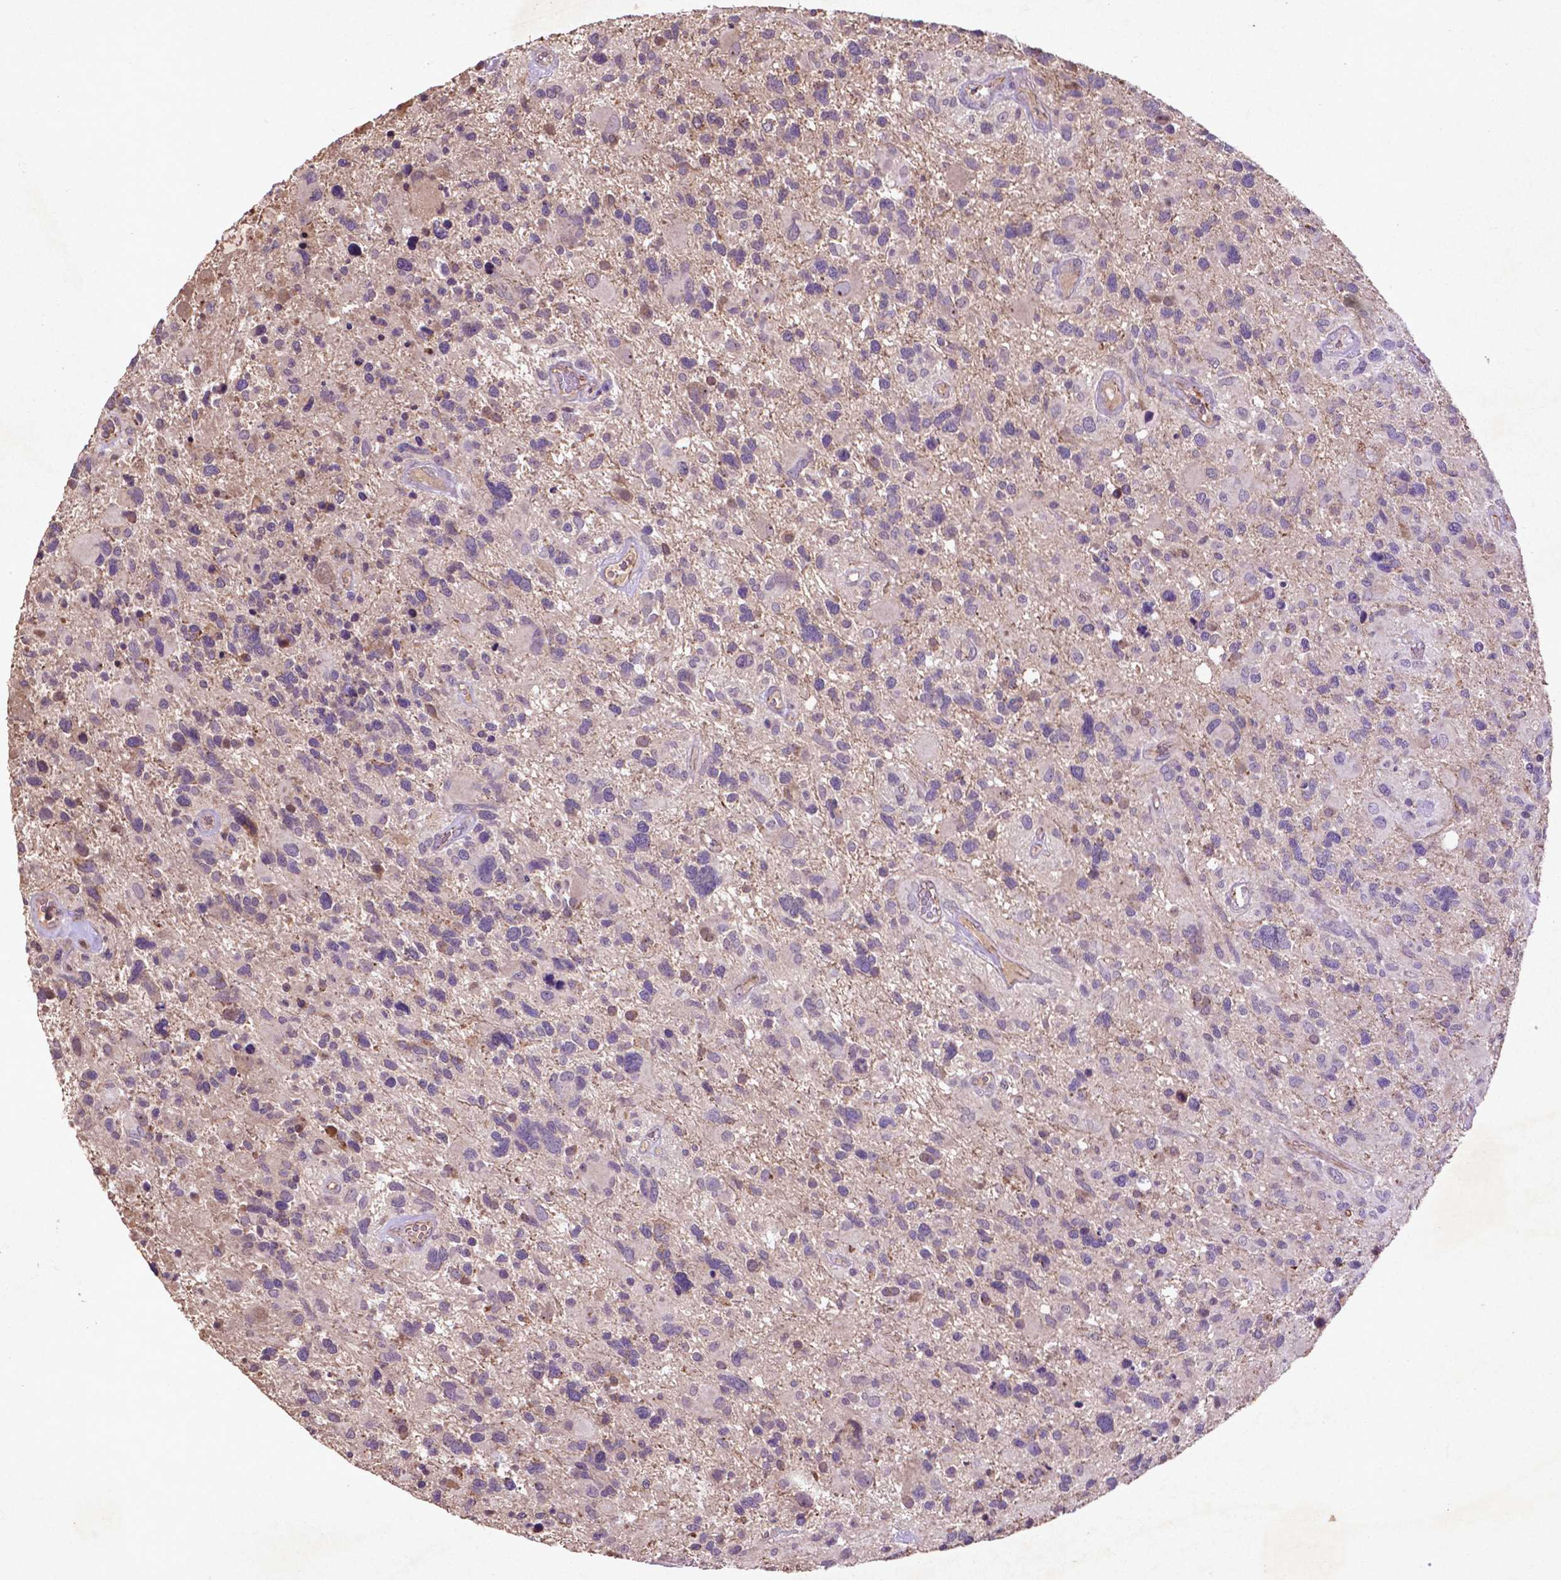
{"staining": {"intensity": "negative", "quantity": "none", "location": "none"}, "tissue": "glioma", "cell_type": "Tumor cells", "image_type": "cancer", "snomed": [{"axis": "morphology", "description": "Glioma, malignant, High grade"}, {"axis": "topography", "description": "Brain"}], "caption": "There is no significant positivity in tumor cells of glioma.", "gene": "COQ2", "patient": {"sex": "male", "age": 49}}